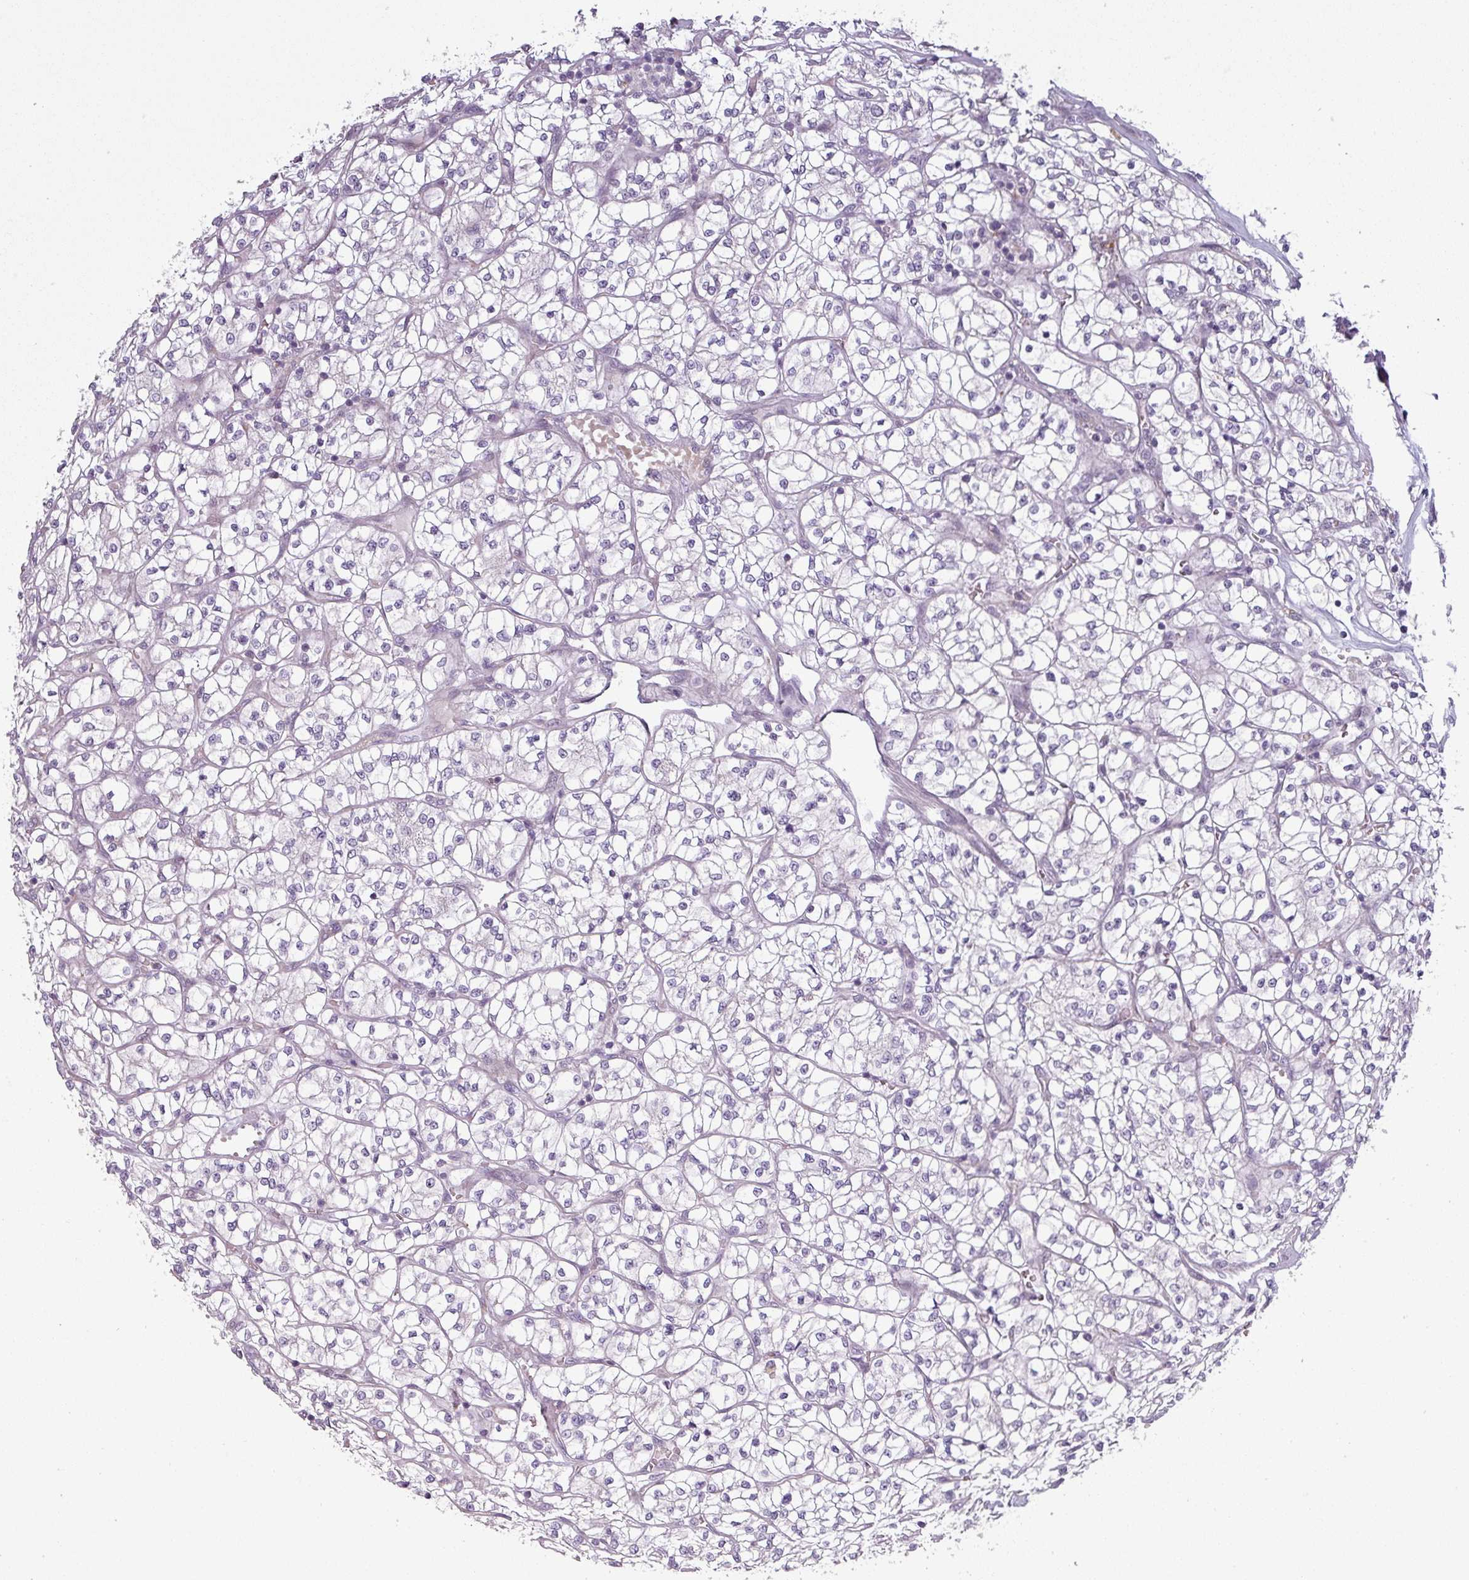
{"staining": {"intensity": "negative", "quantity": "none", "location": "none"}, "tissue": "renal cancer", "cell_type": "Tumor cells", "image_type": "cancer", "snomed": [{"axis": "morphology", "description": "Adenocarcinoma, NOS"}, {"axis": "topography", "description": "Kidney"}], "caption": "Immunohistochemistry of human renal cancer (adenocarcinoma) displays no positivity in tumor cells.", "gene": "C2orf16", "patient": {"sex": "female", "age": 64}}